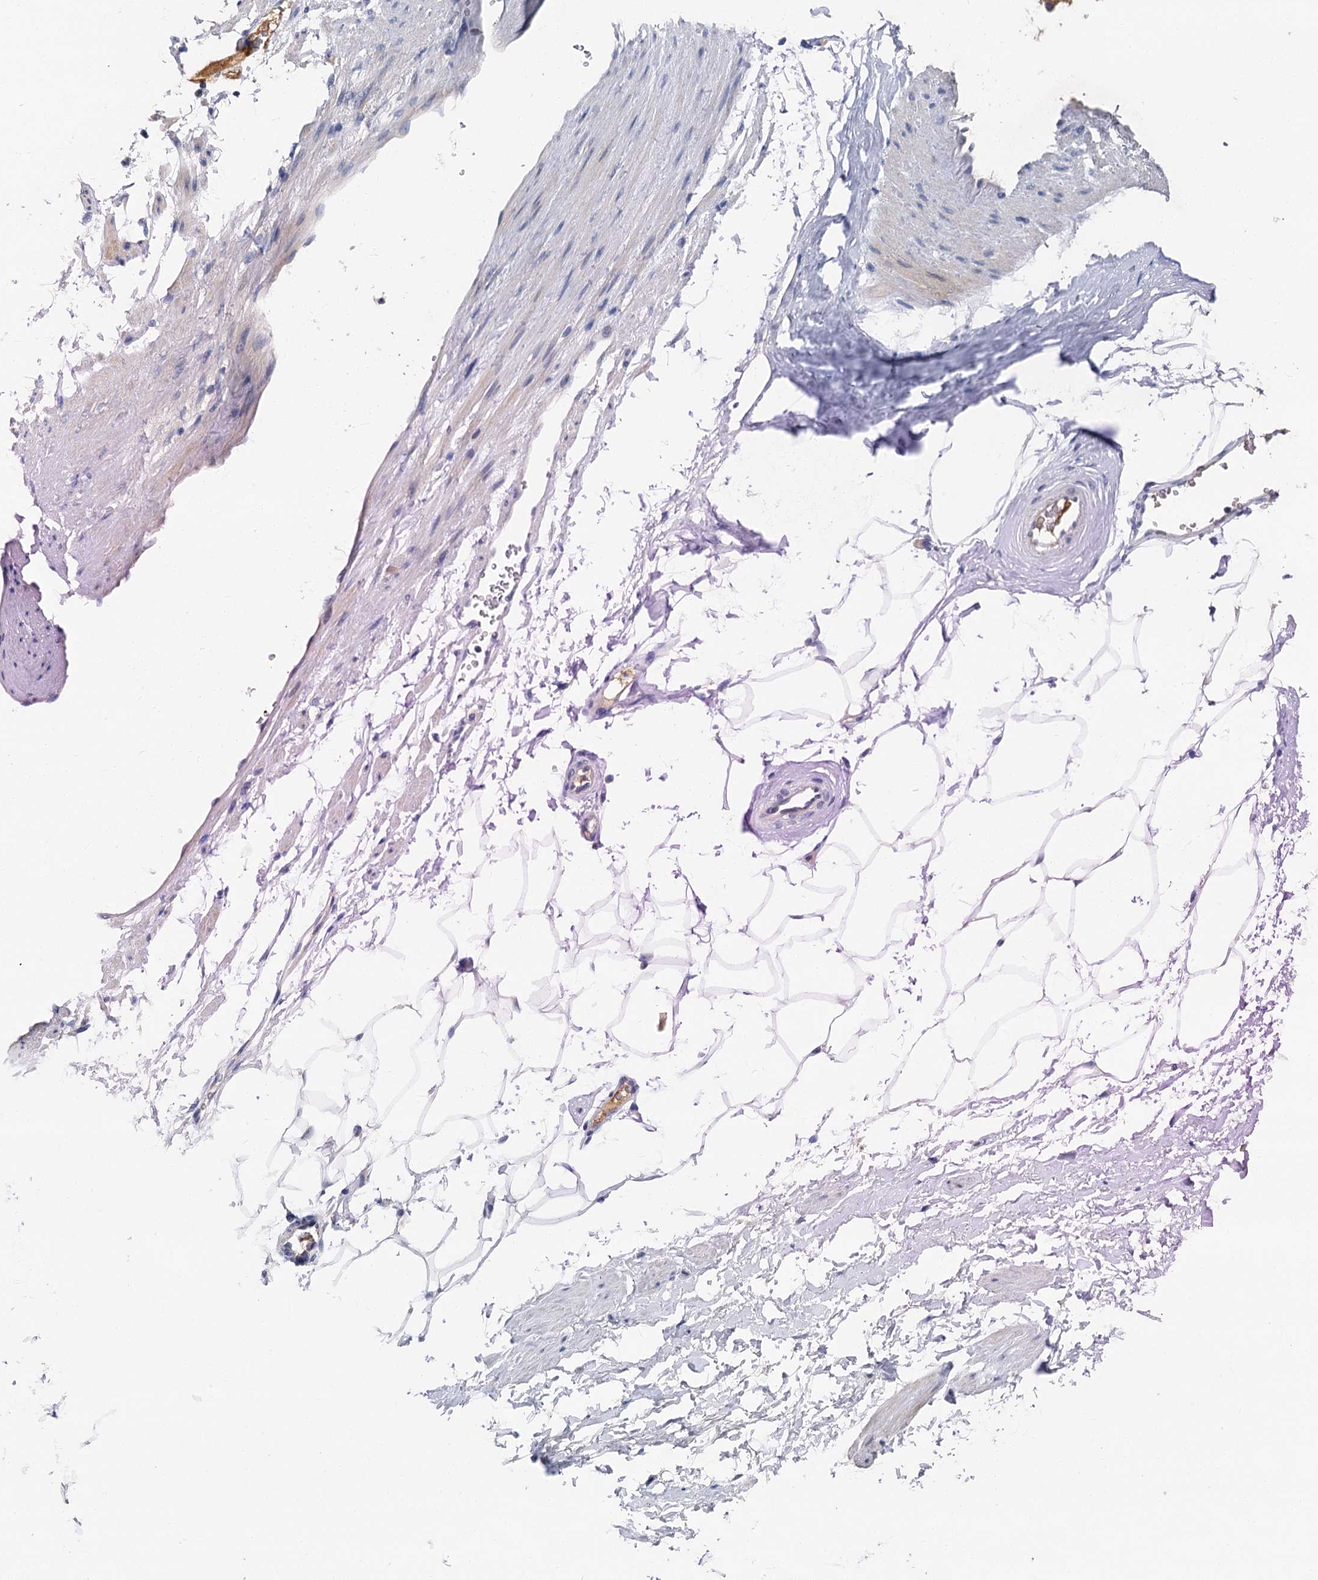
{"staining": {"intensity": "negative", "quantity": "none", "location": "none"}, "tissue": "adipose tissue", "cell_type": "Adipocytes", "image_type": "normal", "snomed": [{"axis": "morphology", "description": "Normal tissue, NOS"}, {"axis": "morphology", "description": "Adenocarcinoma, Low grade"}, {"axis": "topography", "description": "Prostate"}, {"axis": "topography", "description": "Peripheral nerve tissue"}], "caption": "A micrograph of adipose tissue stained for a protein demonstrates no brown staining in adipocytes. (Immunohistochemistry, brightfield microscopy, high magnification).", "gene": "SPINK9", "patient": {"sex": "male", "age": 63}}